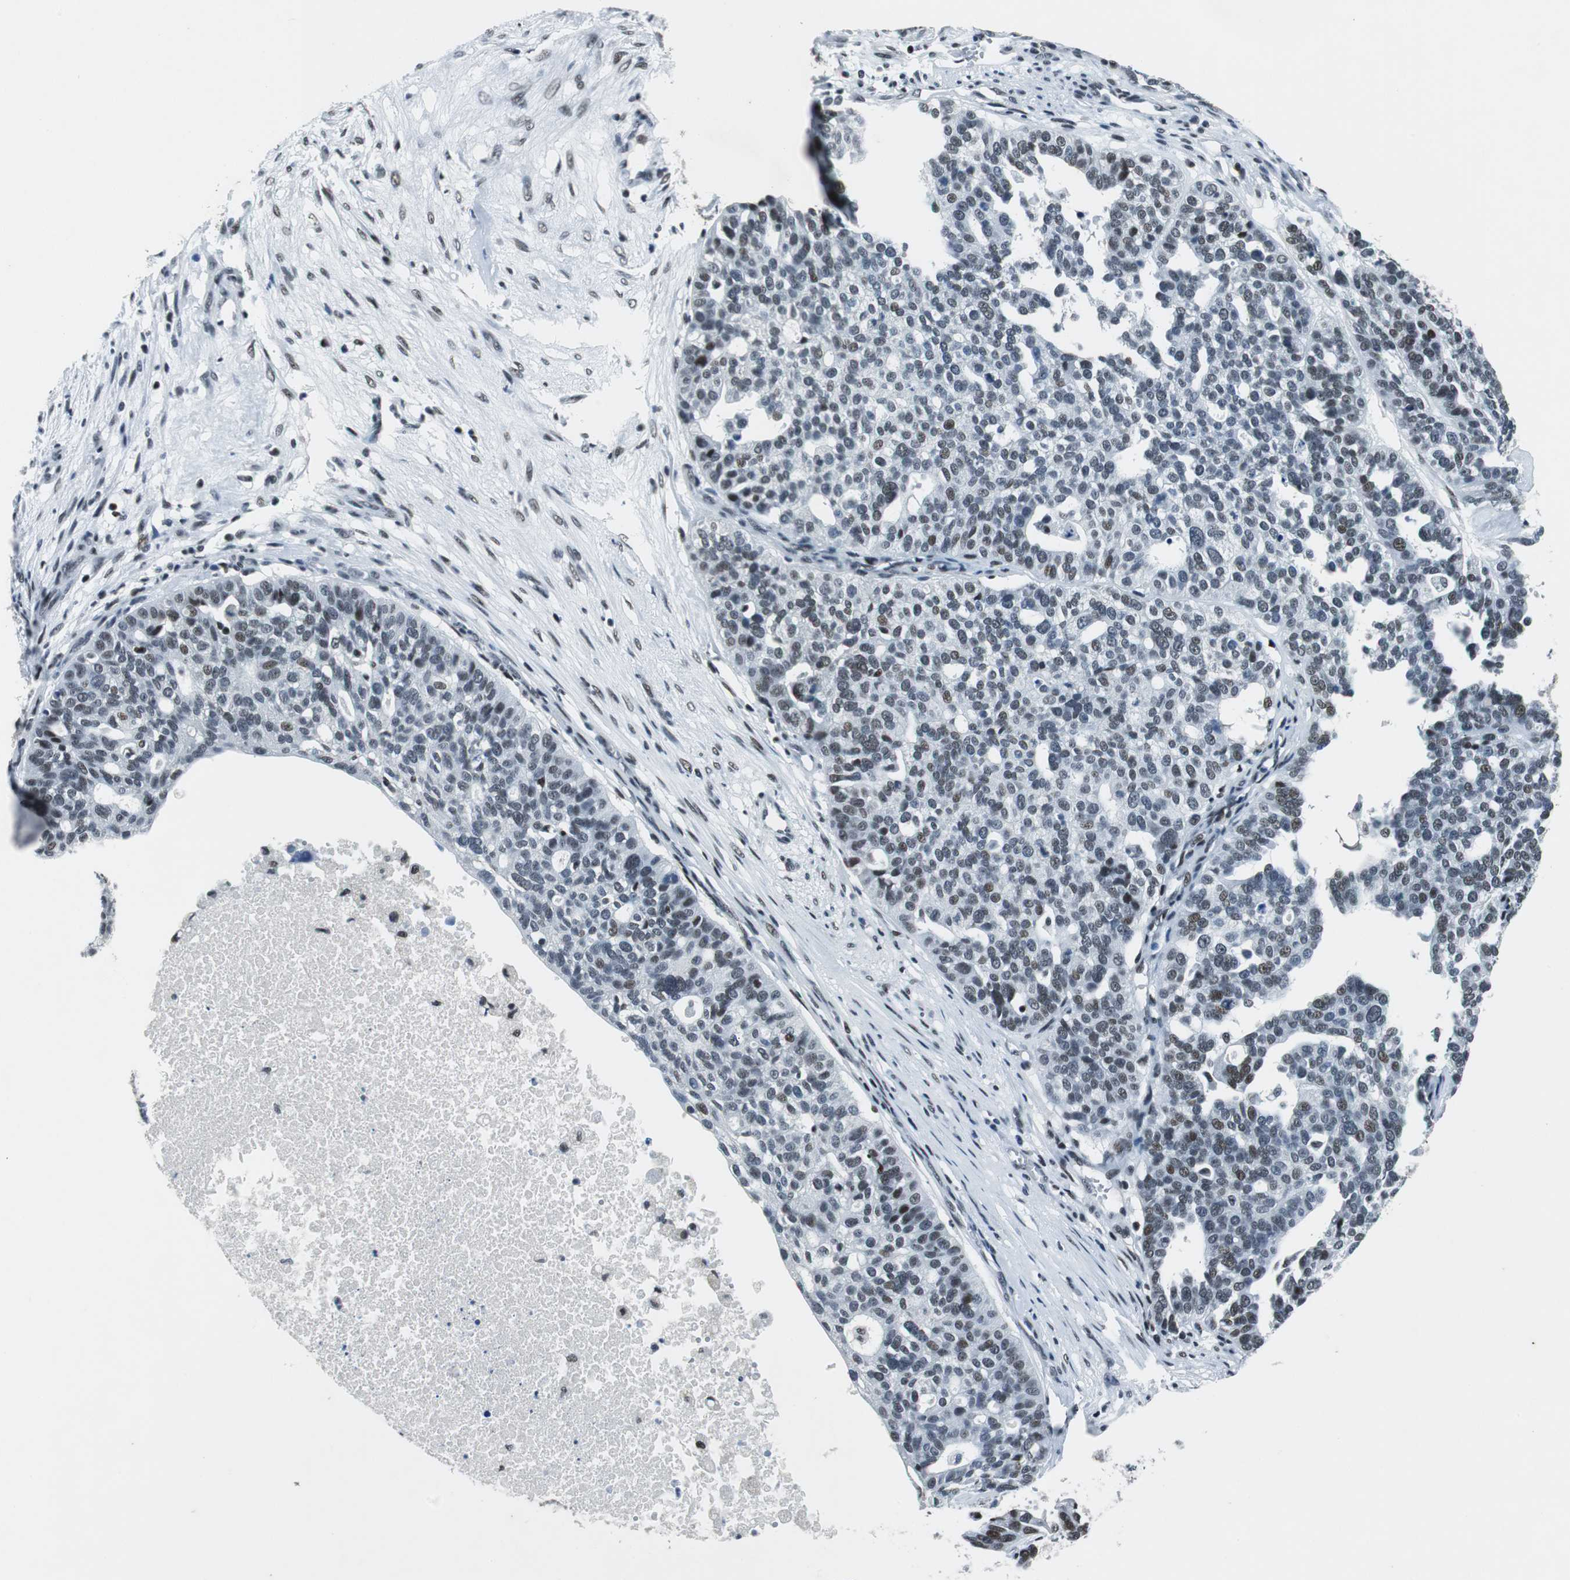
{"staining": {"intensity": "weak", "quantity": "<25%", "location": "nuclear"}, "tissue": "ovarian cancer", "cell_type": "Tumor cells", "image_type": "cancer", "snomed": [{"axis": "morphology", "description": "Cystadenocarcinoma, serous, NOS"}, {"axis": "topography", "description": "Ovary"}], "caption": "This is an immunohistochemistry histopathology image of human serous cystadenocarcinoma (ovarian). There is no expression in tumor cells.", "gene": "HDAC3", "patient": {"sex": "female", "age": 59}}